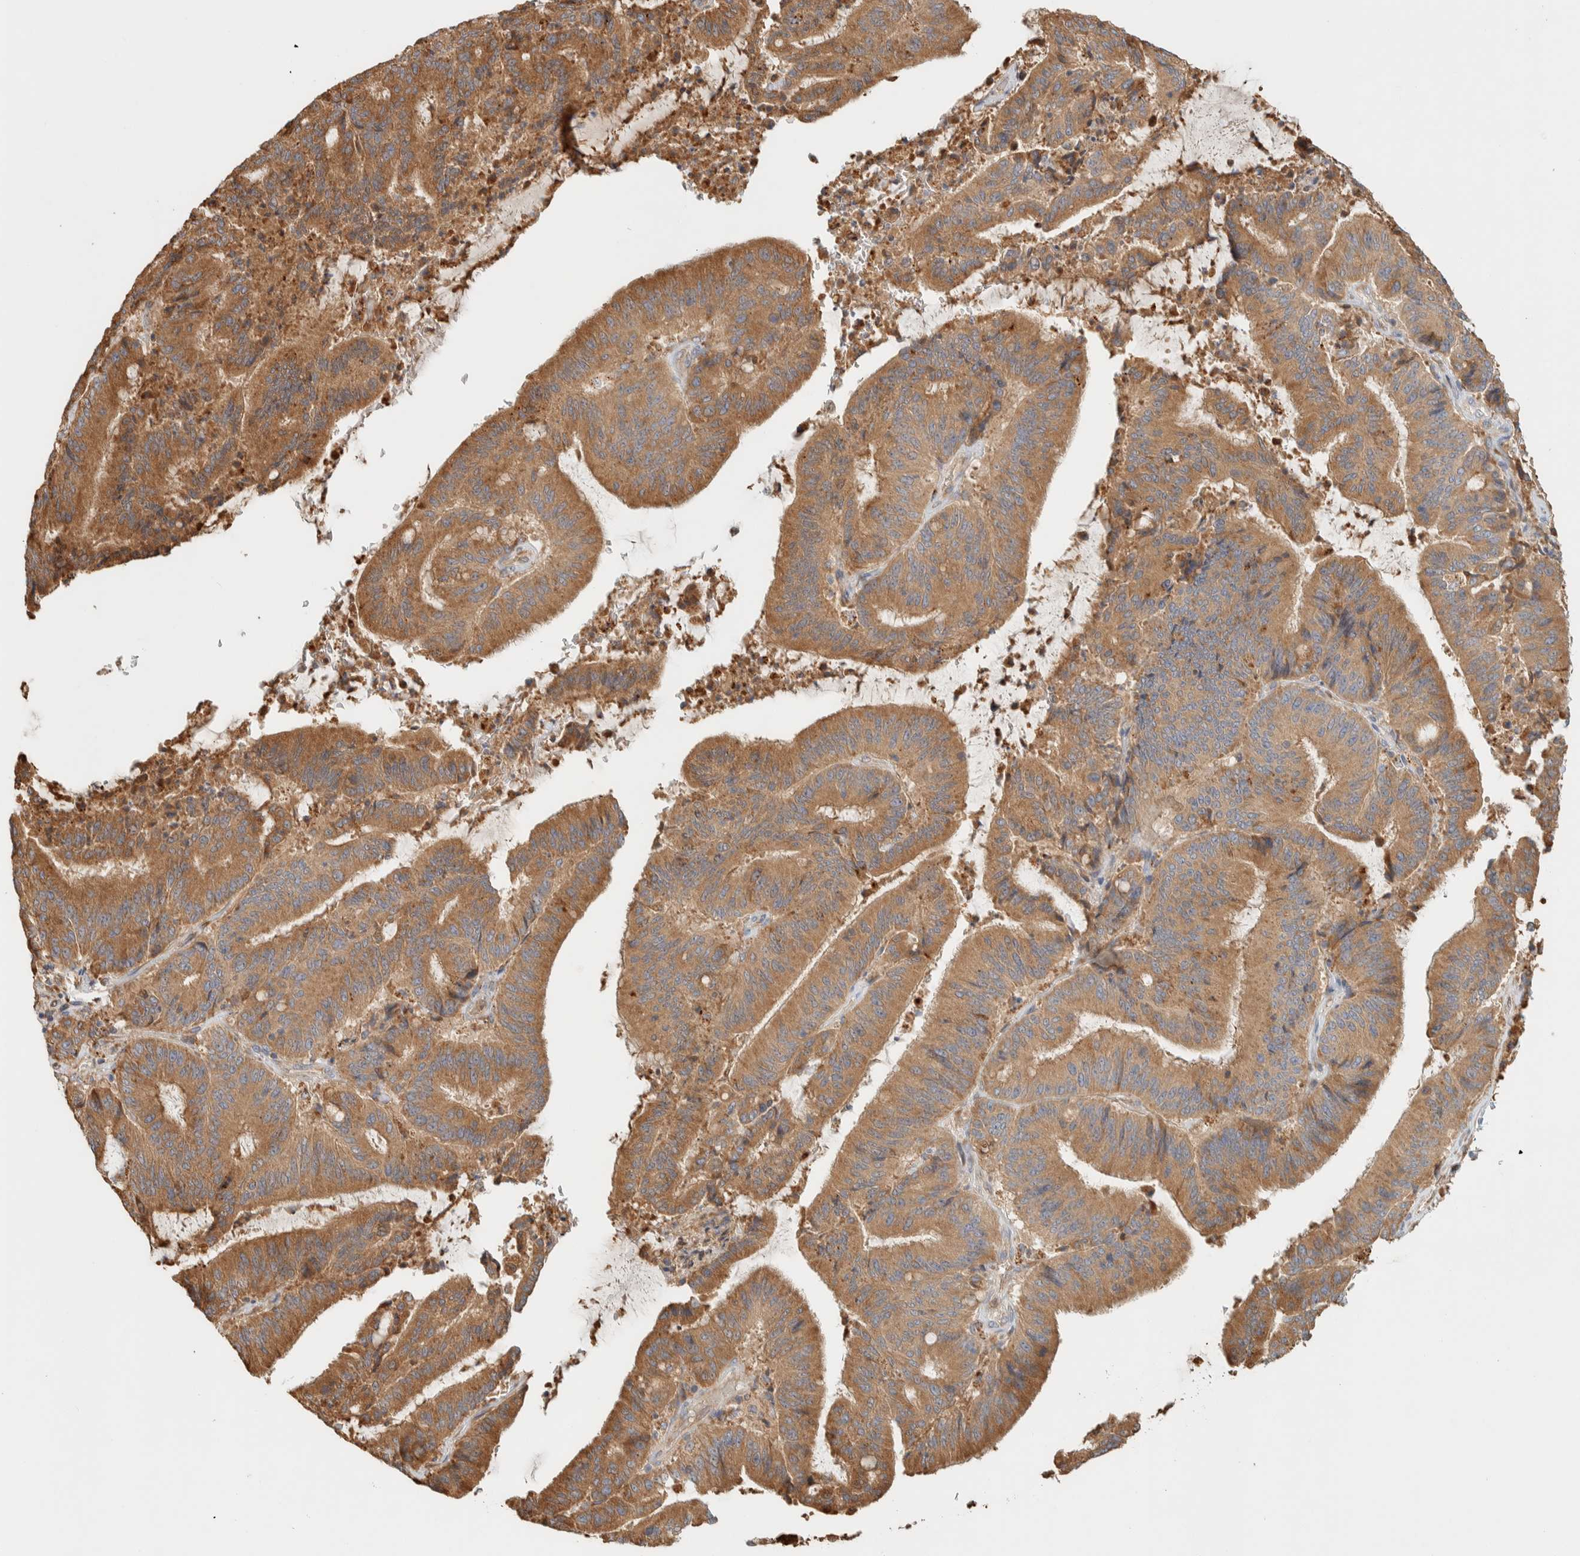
{"staining": {"intensity": "moderate", "quantity": ">75%", "location": "cytoplasmic/membranous"}, "tissue": "liver cancer", "cell_type": "Tumor cells", "image_type": "cancer", "snomed": [{"axis": "morphology", "description": "Normal tissue, NOS"}, {"axis": "morphology", "description": "Cholangiocarcinoma"}, {"axis": "topography", "description": "Liver"}, {"axis": "topography", "description": "Peripheral nerve tissue"}], "caption": "An image of human cholangiocarcinoma (liver) stained for a protein displays moderate cytoplasmic/membranous brown staining in tumor cells.", "gene": "RAB11FIP1", "patient": {"sex": "female", "age": 73}}